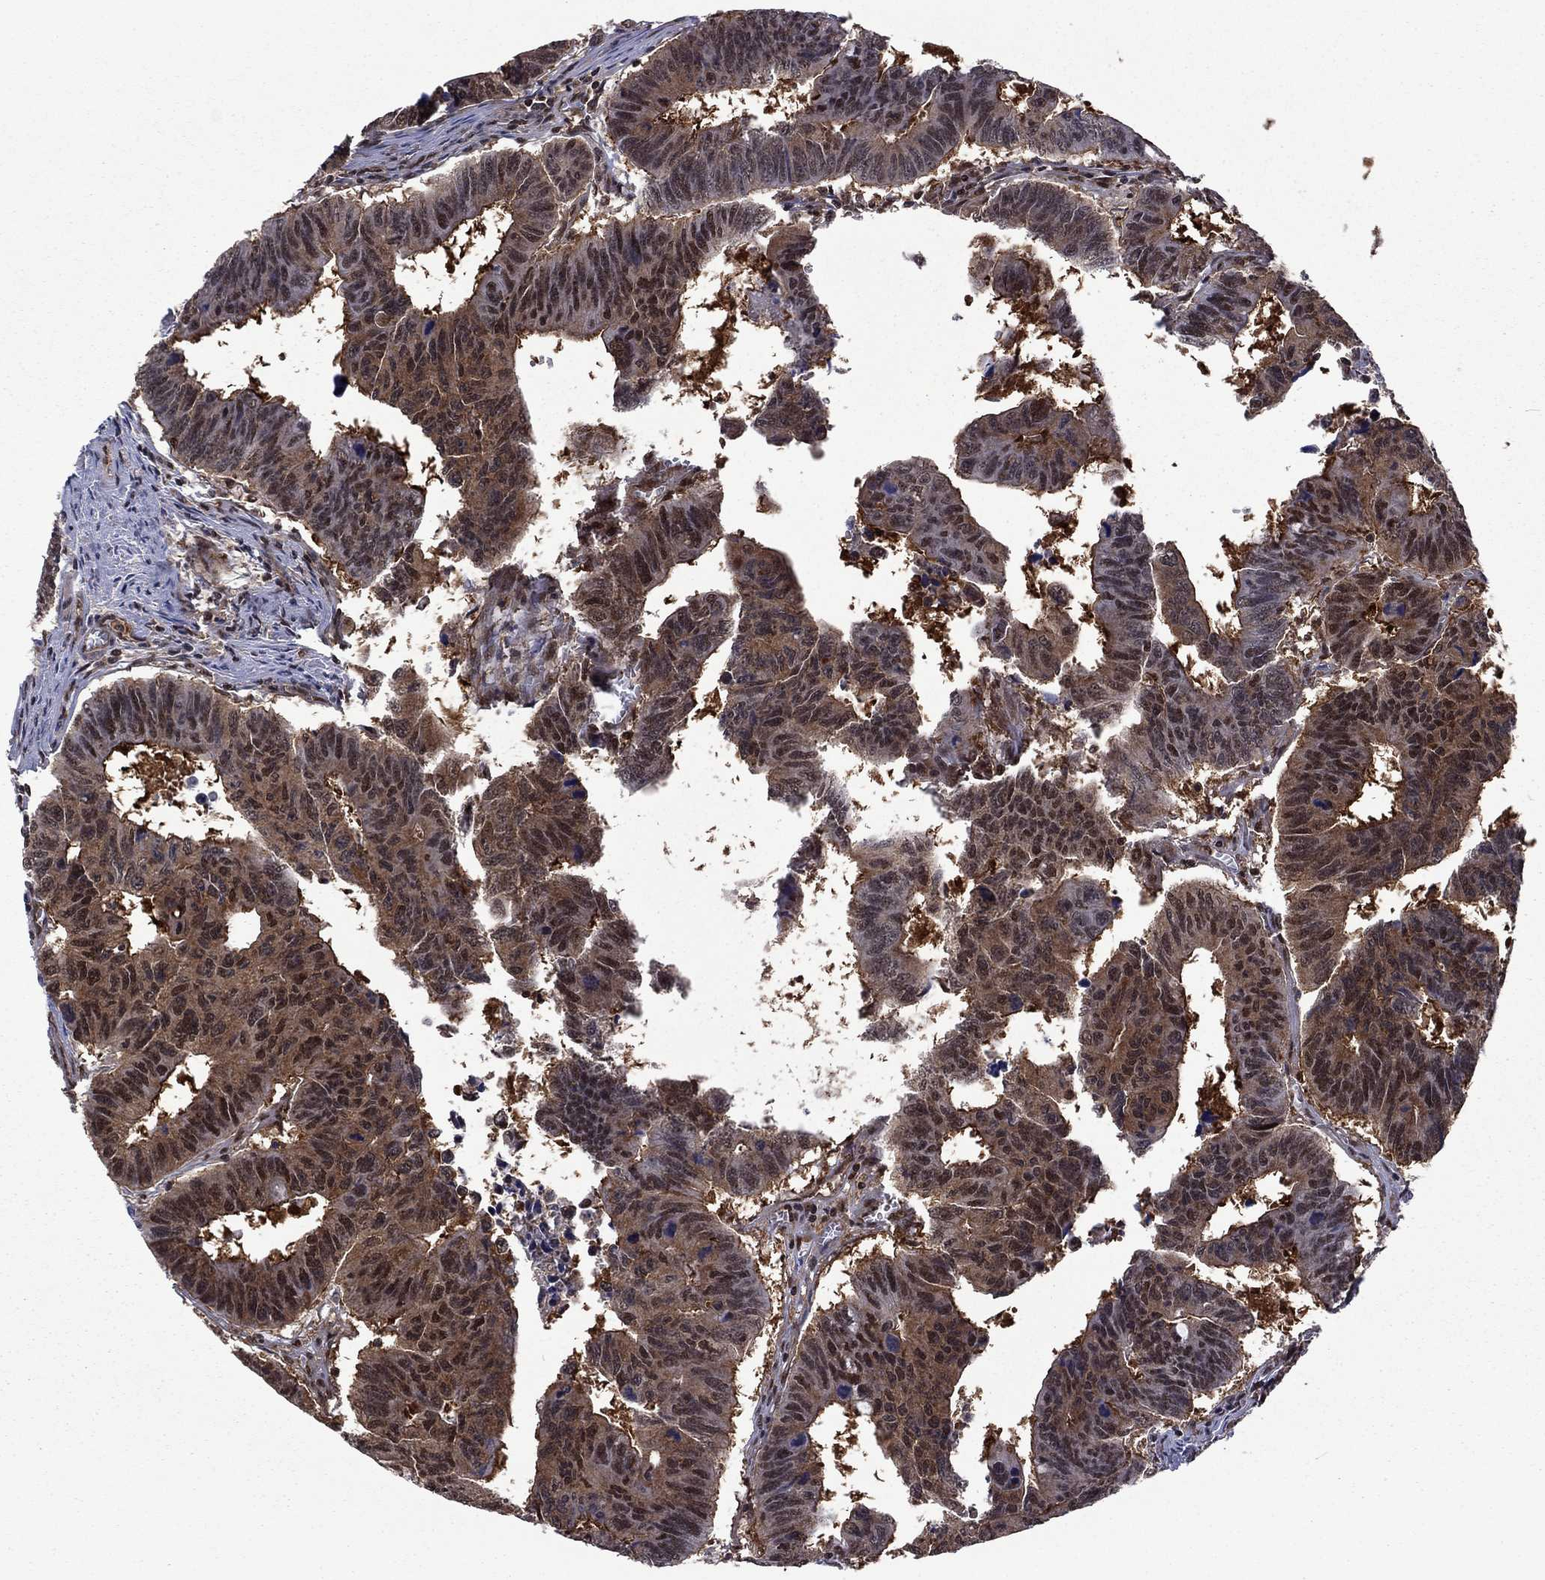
{"staining": {"intensity": "moderate", "quantity": "<25%", "location": "nuclear"}, "tissue": "colorectal cancer", "cell_type": "Tumor cells", "image_type": "cancer", "snomed": [{"axis": "morphology", "description": "Adenocarcinoma, NOS"}, {"axis": "topography", "description": "Appendix"}, {"axis": "topography", "description": "Colon"}, {"axis": "topography", "description": "Cecum"}, {"axis": "topography", "description": "Colon asc"}], "caption": "Immunohistochemical staining of colorectal adenocarcinoma displays low levels of moderate nuclear positivity in approximately <25% of tumor cells. (DAB IHC, brown staining for protein, blue staining for nuclei).", "gene": "PSMD2", "patient": {"sex": "female", "age": 85}}